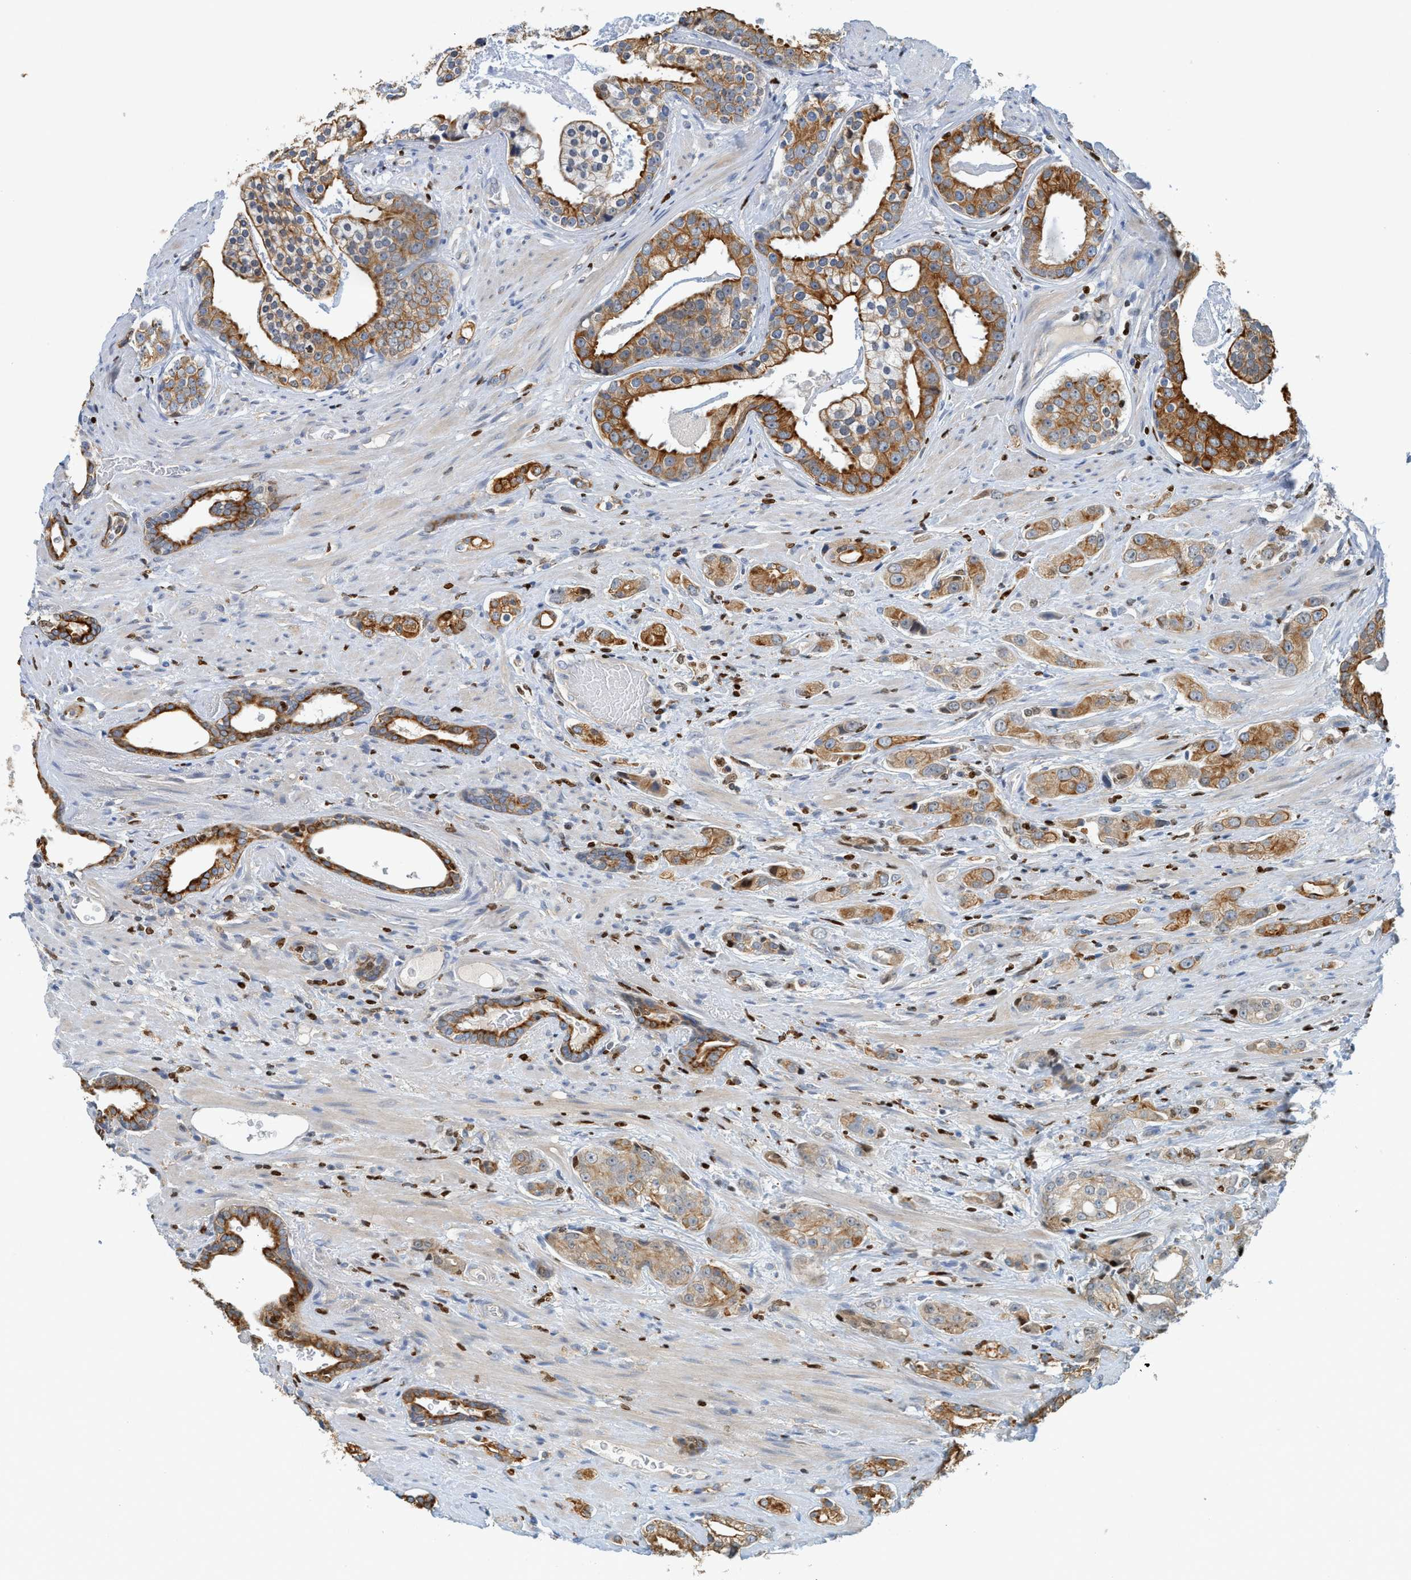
{"staining": {"intensity": "strong", "quantity": ">75%", "location": "cytoplasmic/membranous"}, "tissue": "prostate cancer", "cell_type": "Tumor cells", "image_type": "cancer", "snomed": [{"axis": "morphology", "description": "Adenocarcinoma, High grade"}, {"axis": "topography", "description": "Prostate"}], "caption": "Human high-grade adenocarcinoma (prostate) stained with a protein marker shows strong staining in tumor cells.", "gene": "SH3D19", "patient": {"sex": "male", "age": 71}}